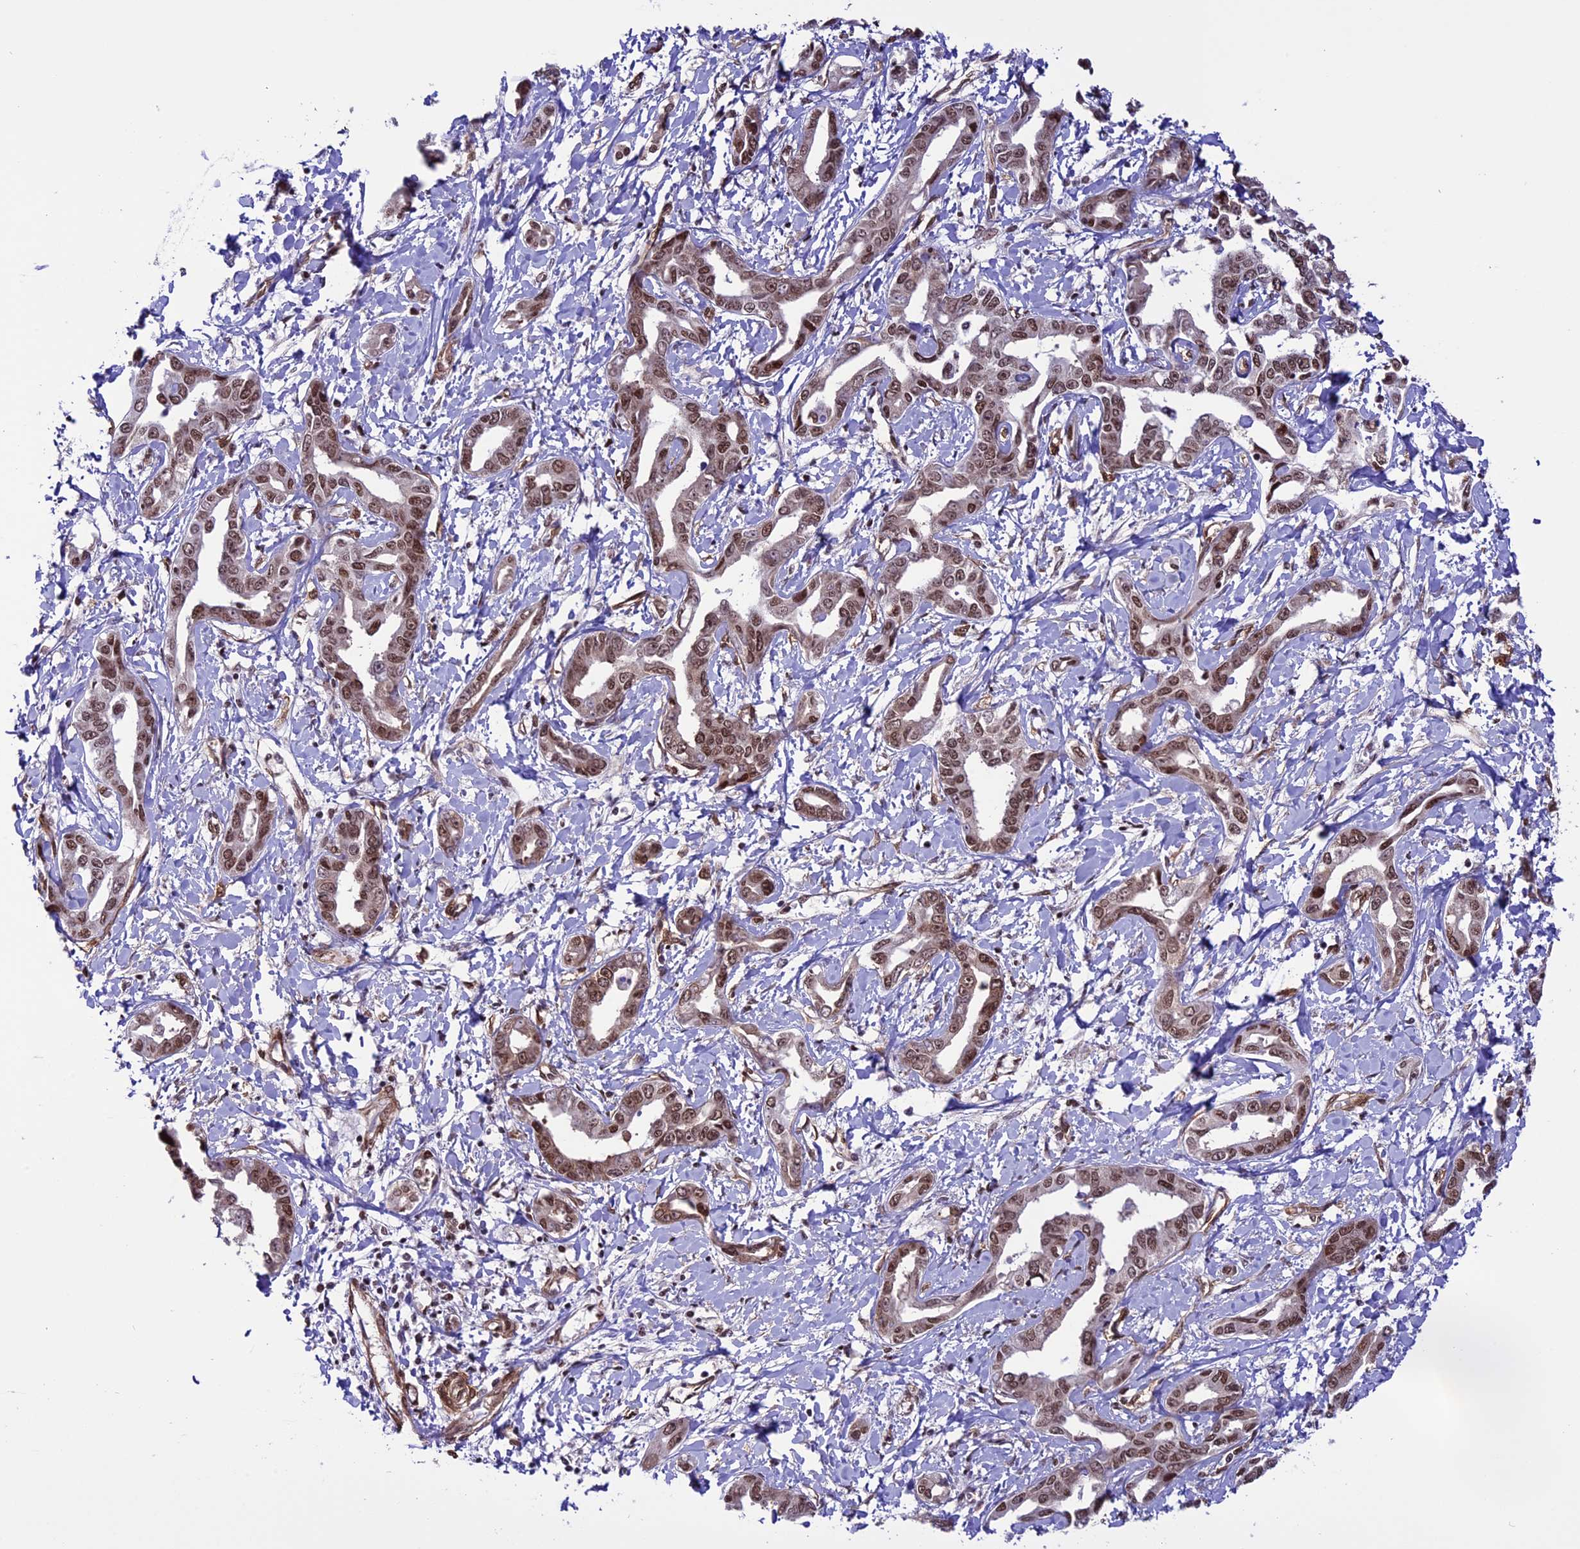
{"staining": {"intensity": "moderate", "quantity": ">75%", "location": "nuclear"}, "tissue": "liver cancer", "cell_type": "Tumor cells", "image_type": "cancer", "snomed": [{"axis": "morphology", "description": "Cholangiocarcinoma"}, {"axis": "topography", "description": "Liver"}], "caption": "Human liver cancer stained with a brown dye shows moderate nuclear positive positivity in about >75% of tumor cells.", "gene": "MPHOSPH8", "patient": {"sex": "male", "age": 59}}